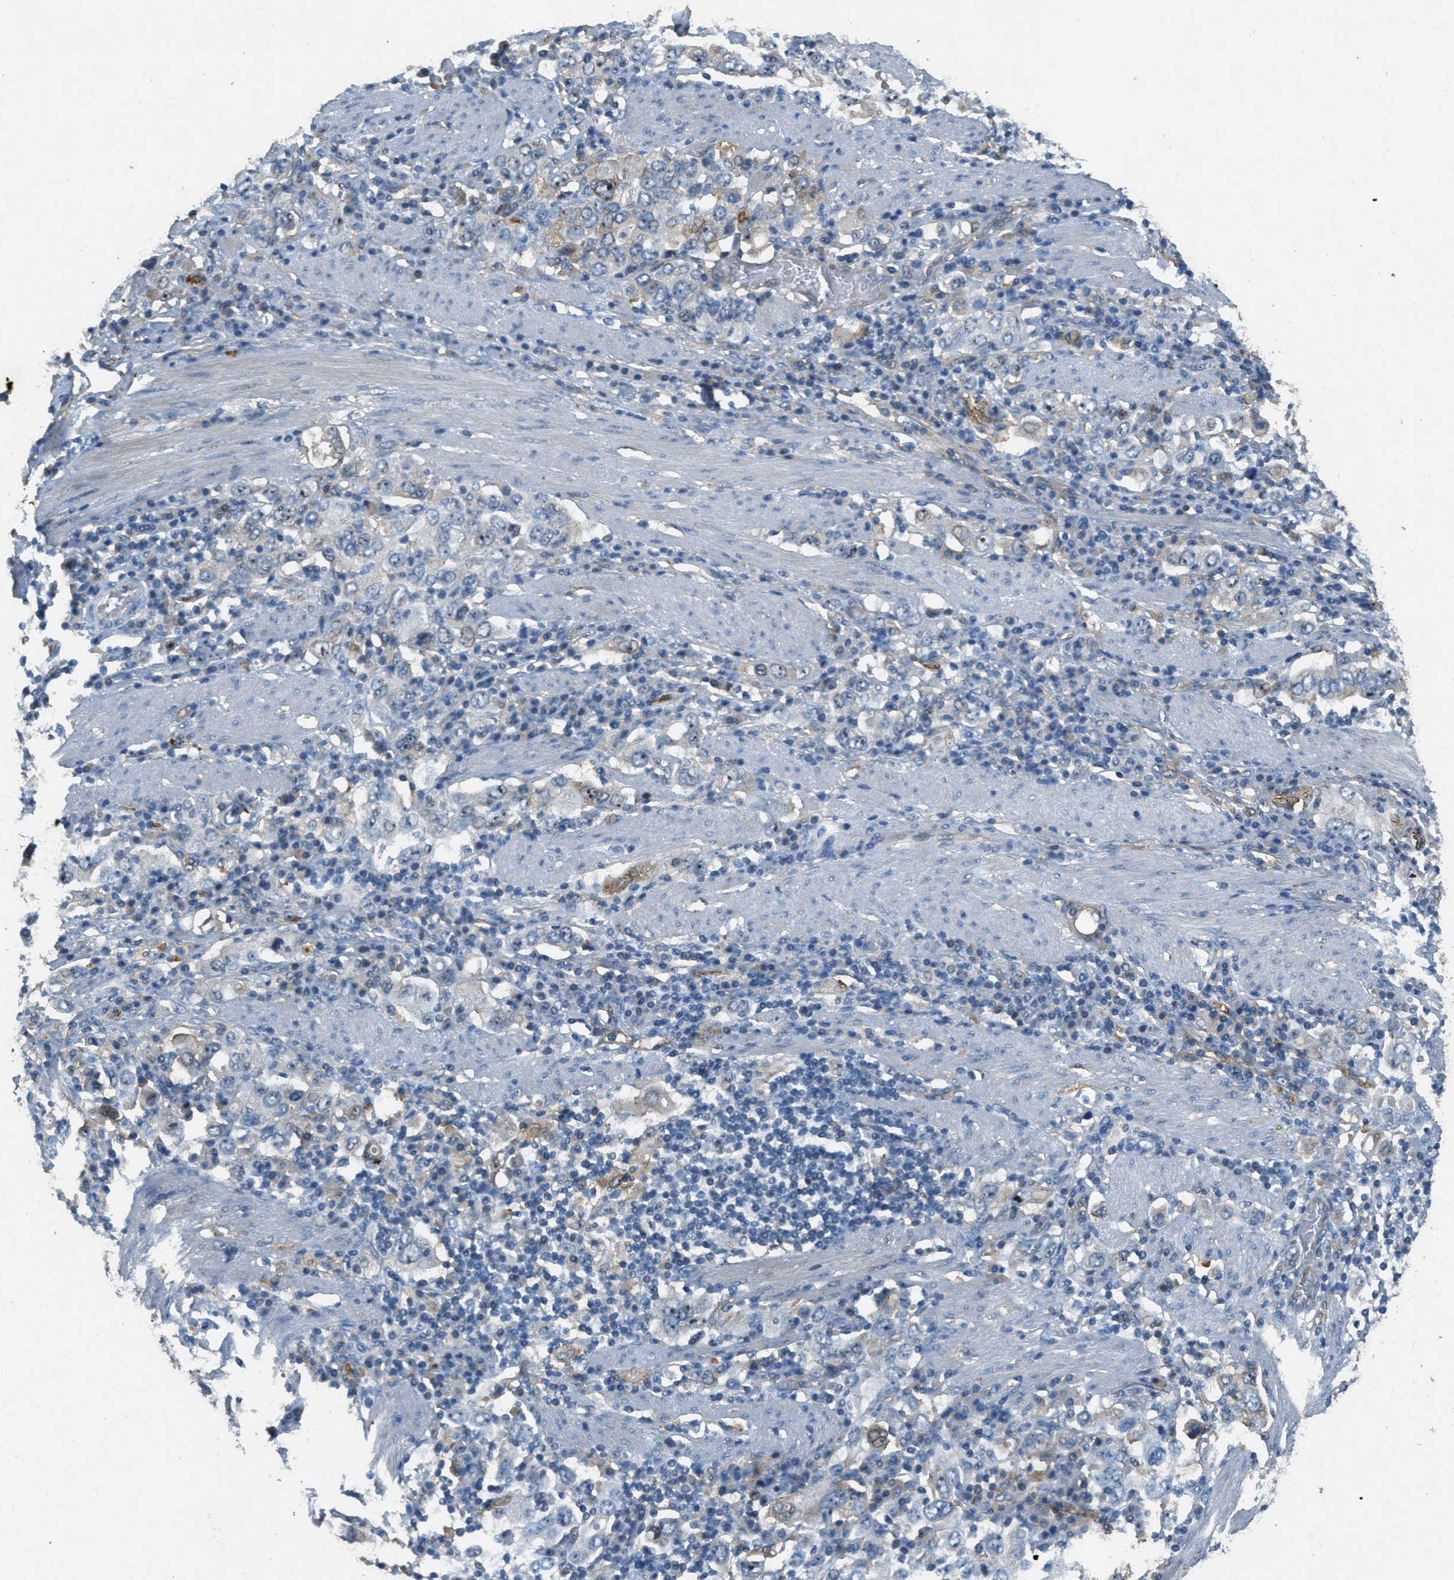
{"staining": {"intensity": "weak", "quantity": "<25%", "location": "nuclear"}, "tissue": "stomach cancer", "cell_type": "Tumor cells", "image_type": "cancer", "snomed": [{"axis": "morphology", "description": "Adenocarcinoma, NOS"}, {"axis": "topography", "description": "Stomach, upper"}], "caption": "Human adenocarcinoma (stomach) stained for a protein using IHC displays no expression in tumor cells.", "gene": "OSMR", "patient": {"sex": "male", "age": 62}}